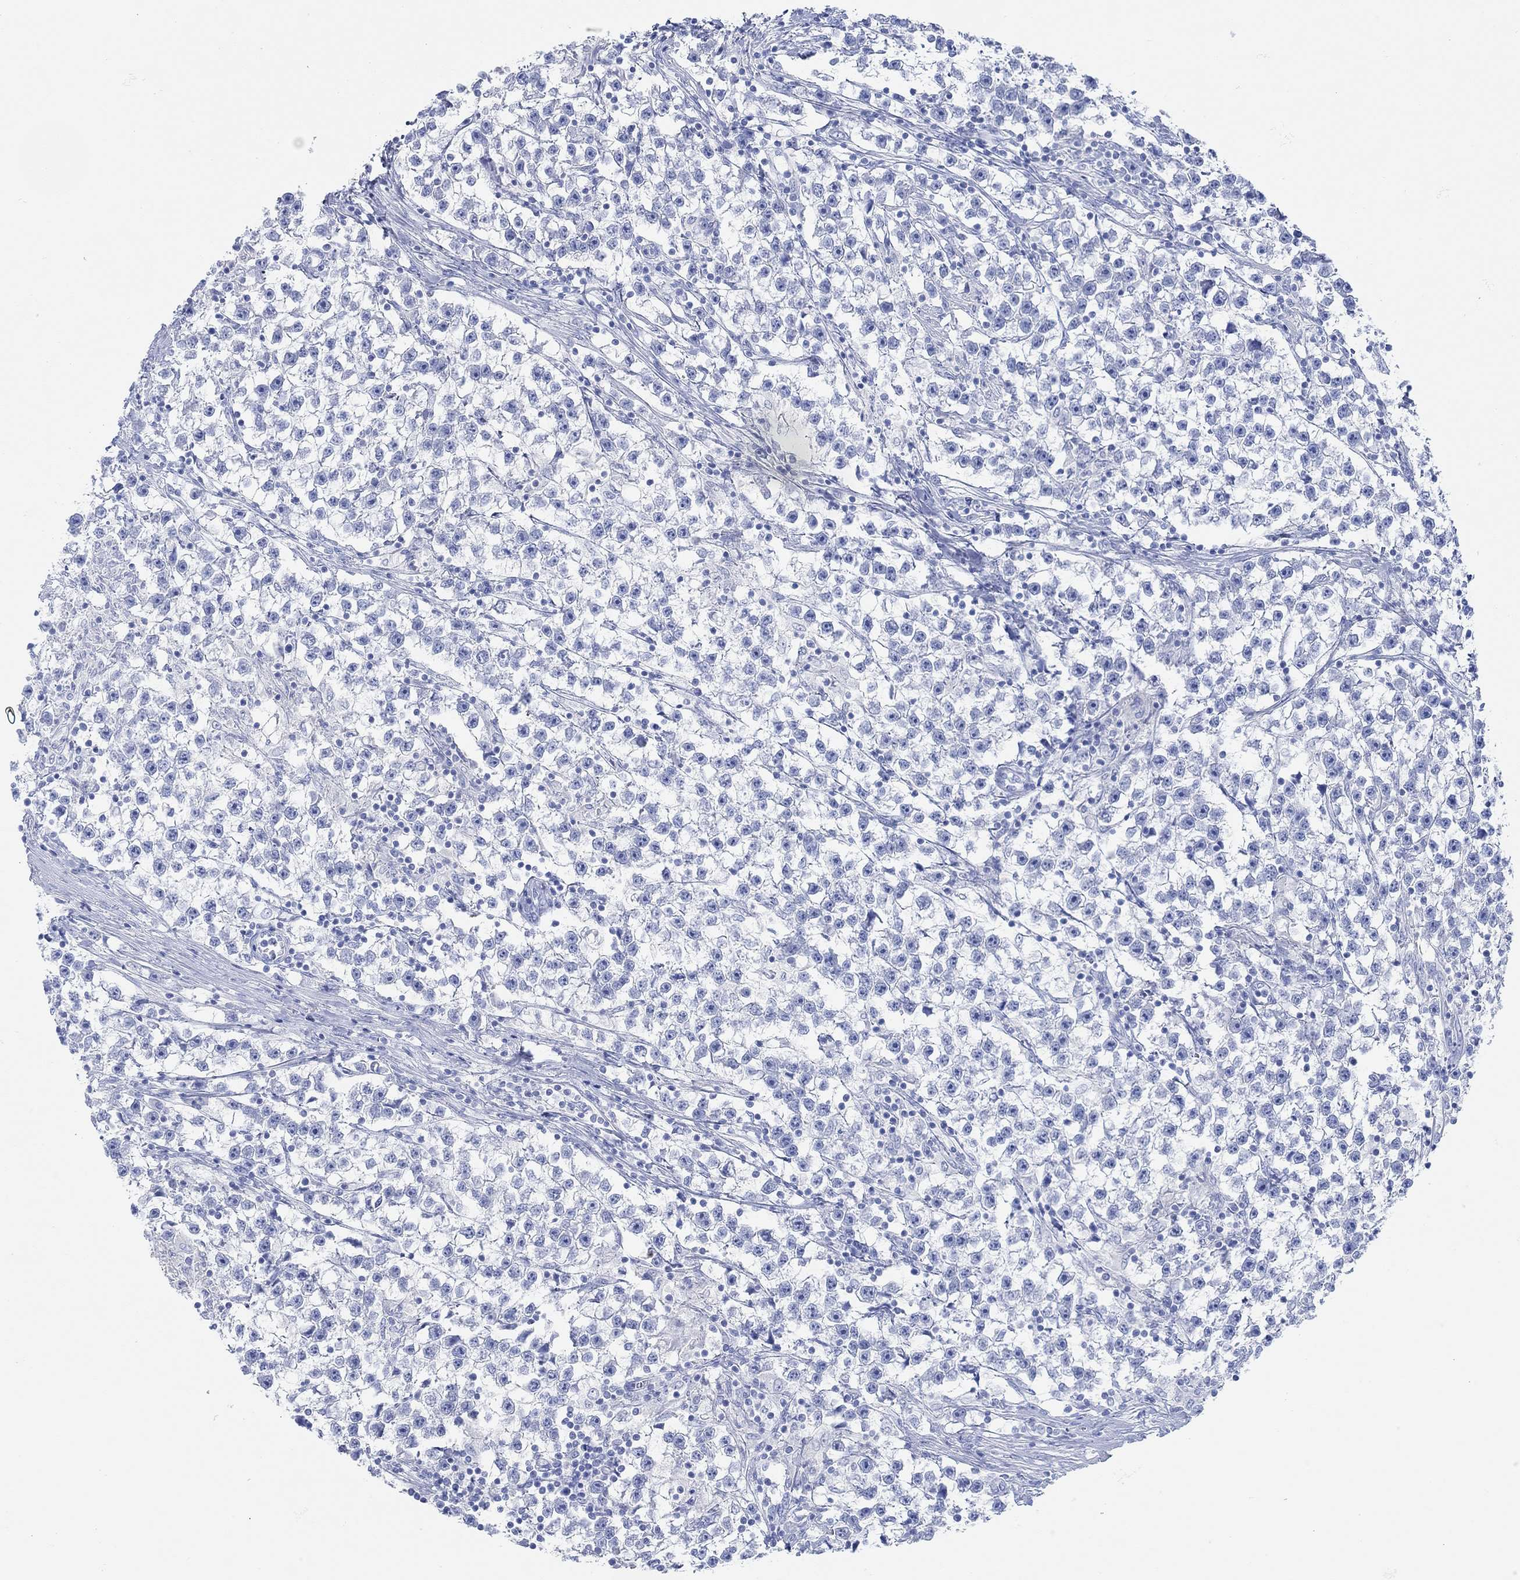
{"staining": {"intensity": "negative", "quantity": "none", "location": "none"}, "tissue": "testis cancer", "cell_type": "Tumor cells", "image_type": "cancer", "snomed": [{"axis": "morphology", "description": "Seminoma, NOS"}, {"axis": "topography", "description": "Testis"}], "caption": "This is an IHC photomicrograph of human testis cancer. There is no expression in tumor cells.", "gene": "AK8", "patient": {"sex": "male", "age": 59}}